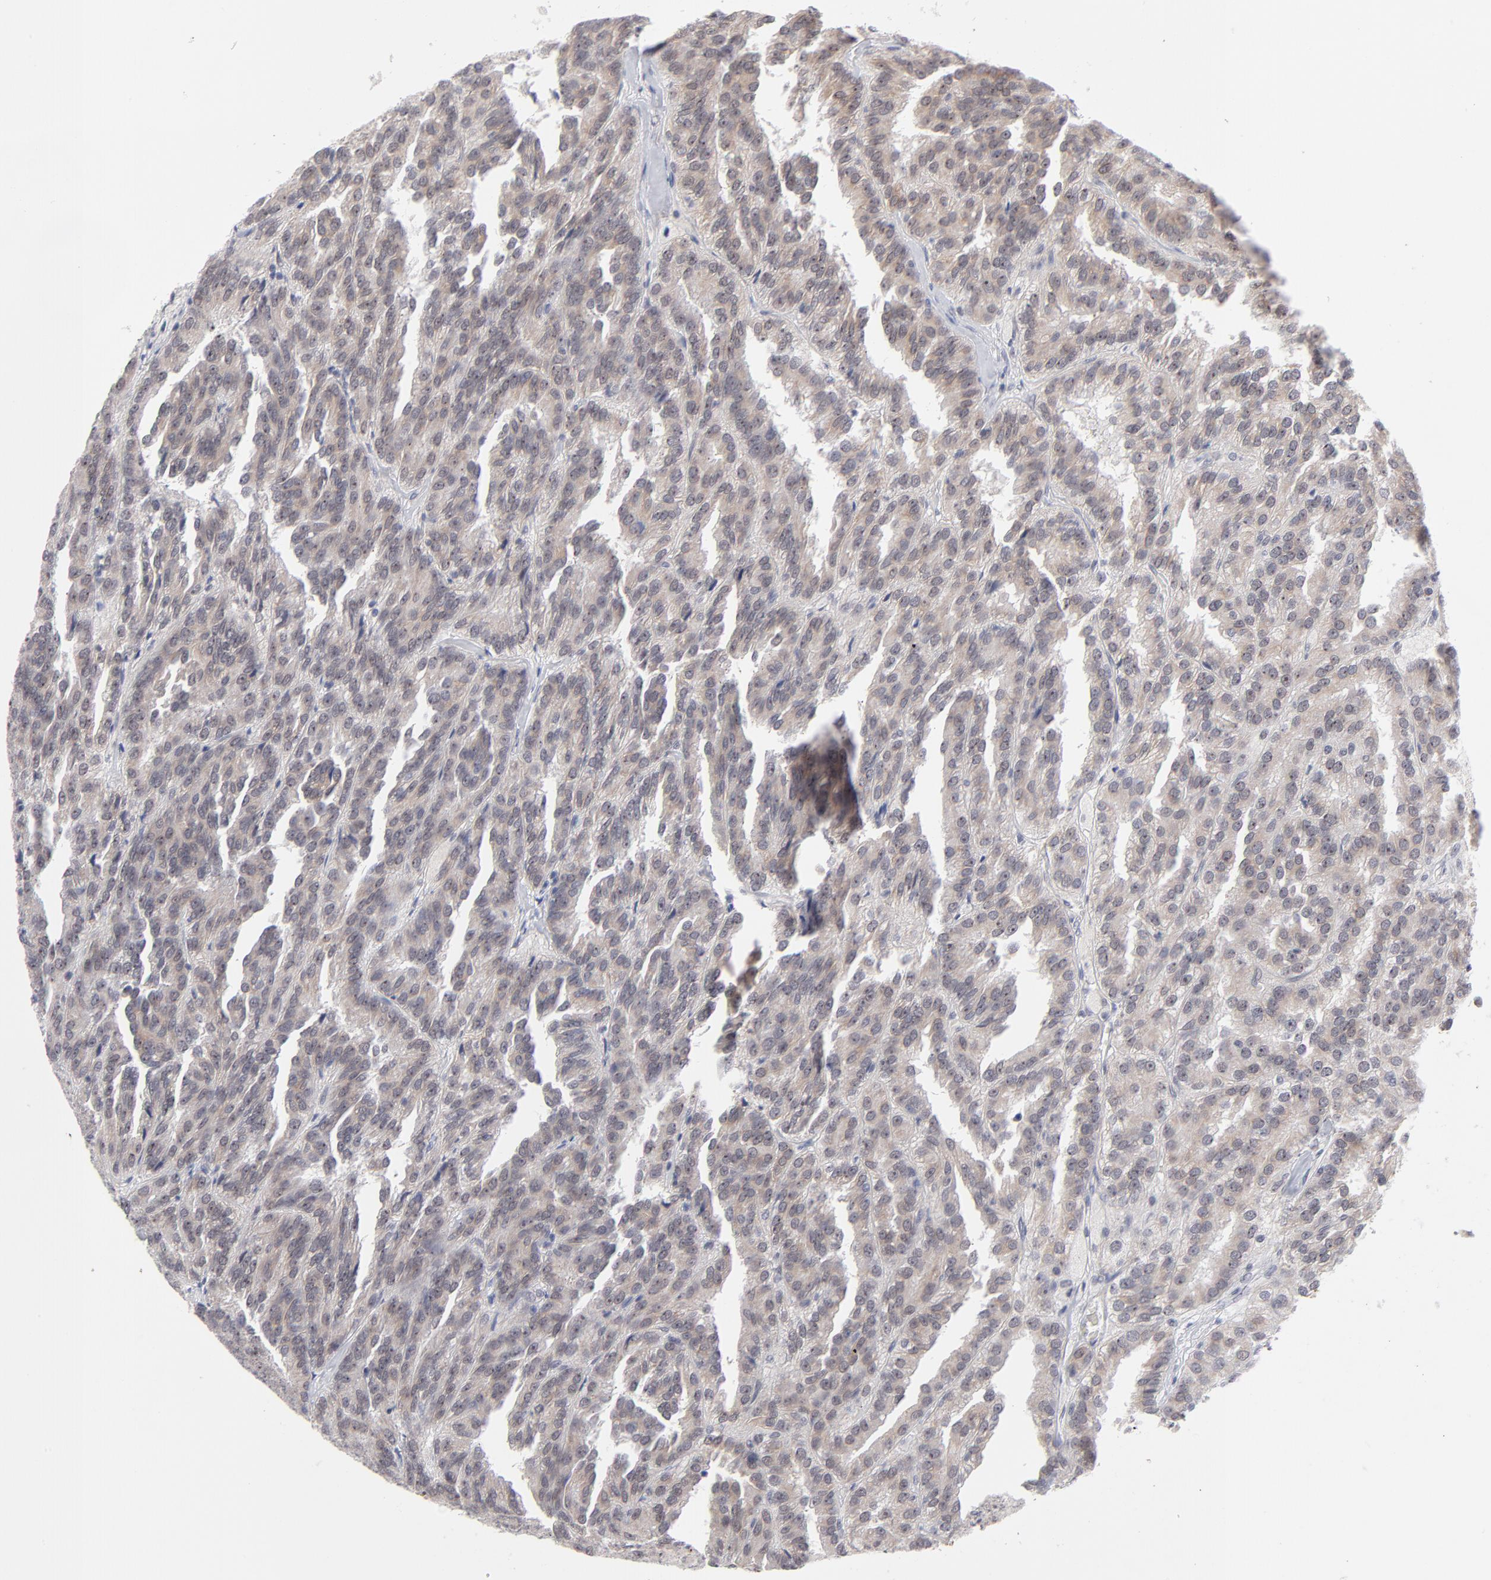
{"staining": {"intensity": "weak", "quantity": ">75%", "location": "cytoplasmic/membranous"}, "tissue": "renal cancer", "cell_type": "Tumor cells", "image_type": "cancer", "snomed": [{"axis": "morphology", "description": "Adenocarcinoma, NOS"}, {"axis": "topography", "description": "Kidney"}], "caption": "A brown stain labels weak cytoplasmic/membranous expression of a protein in human renal adenocarcinoma tumor cells.", "gene": "NBN", "patient": {"sex": "male", "age": 46}}